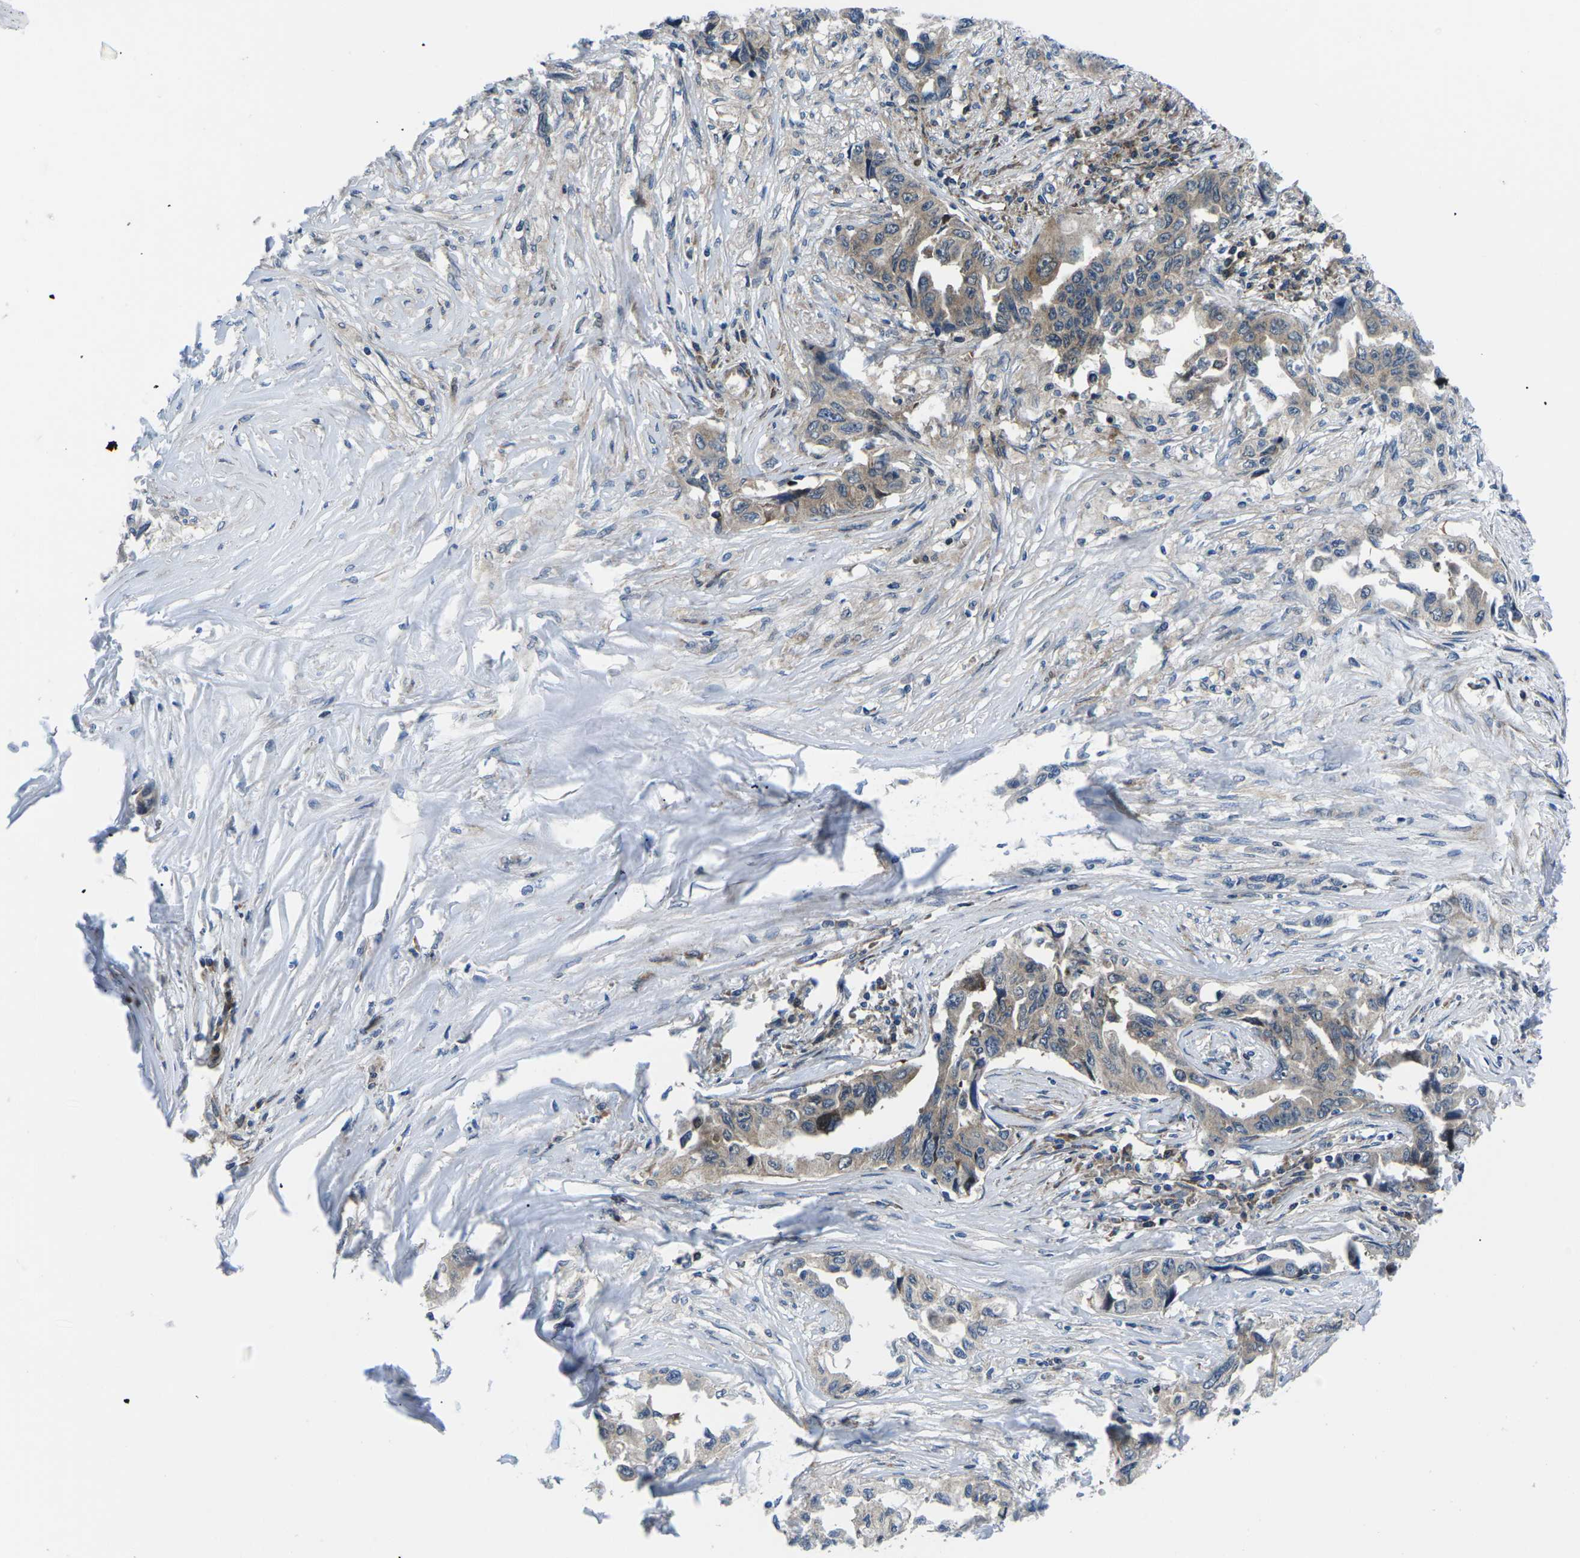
{"staining": {"intensity": "weak", "quantity": ">75%", "location": "cytoplasmic/membranous"}, "tissue": "lung cancer", "cell_type": "Tumor cells", "image_type": "cancer", "snomed": [{"axis": "morphology", "description": "Adenocarcinoma, NOS"}, {"axis": "topography", "description": "Lung"}], "caption": "Human lung cancer stained with a brown dye displays weak cytoplasmic/membranous positive staining in about >75% of tumor cells.", "gene": "EIF4E", "patient": {"sex": "female", "age": 51}}